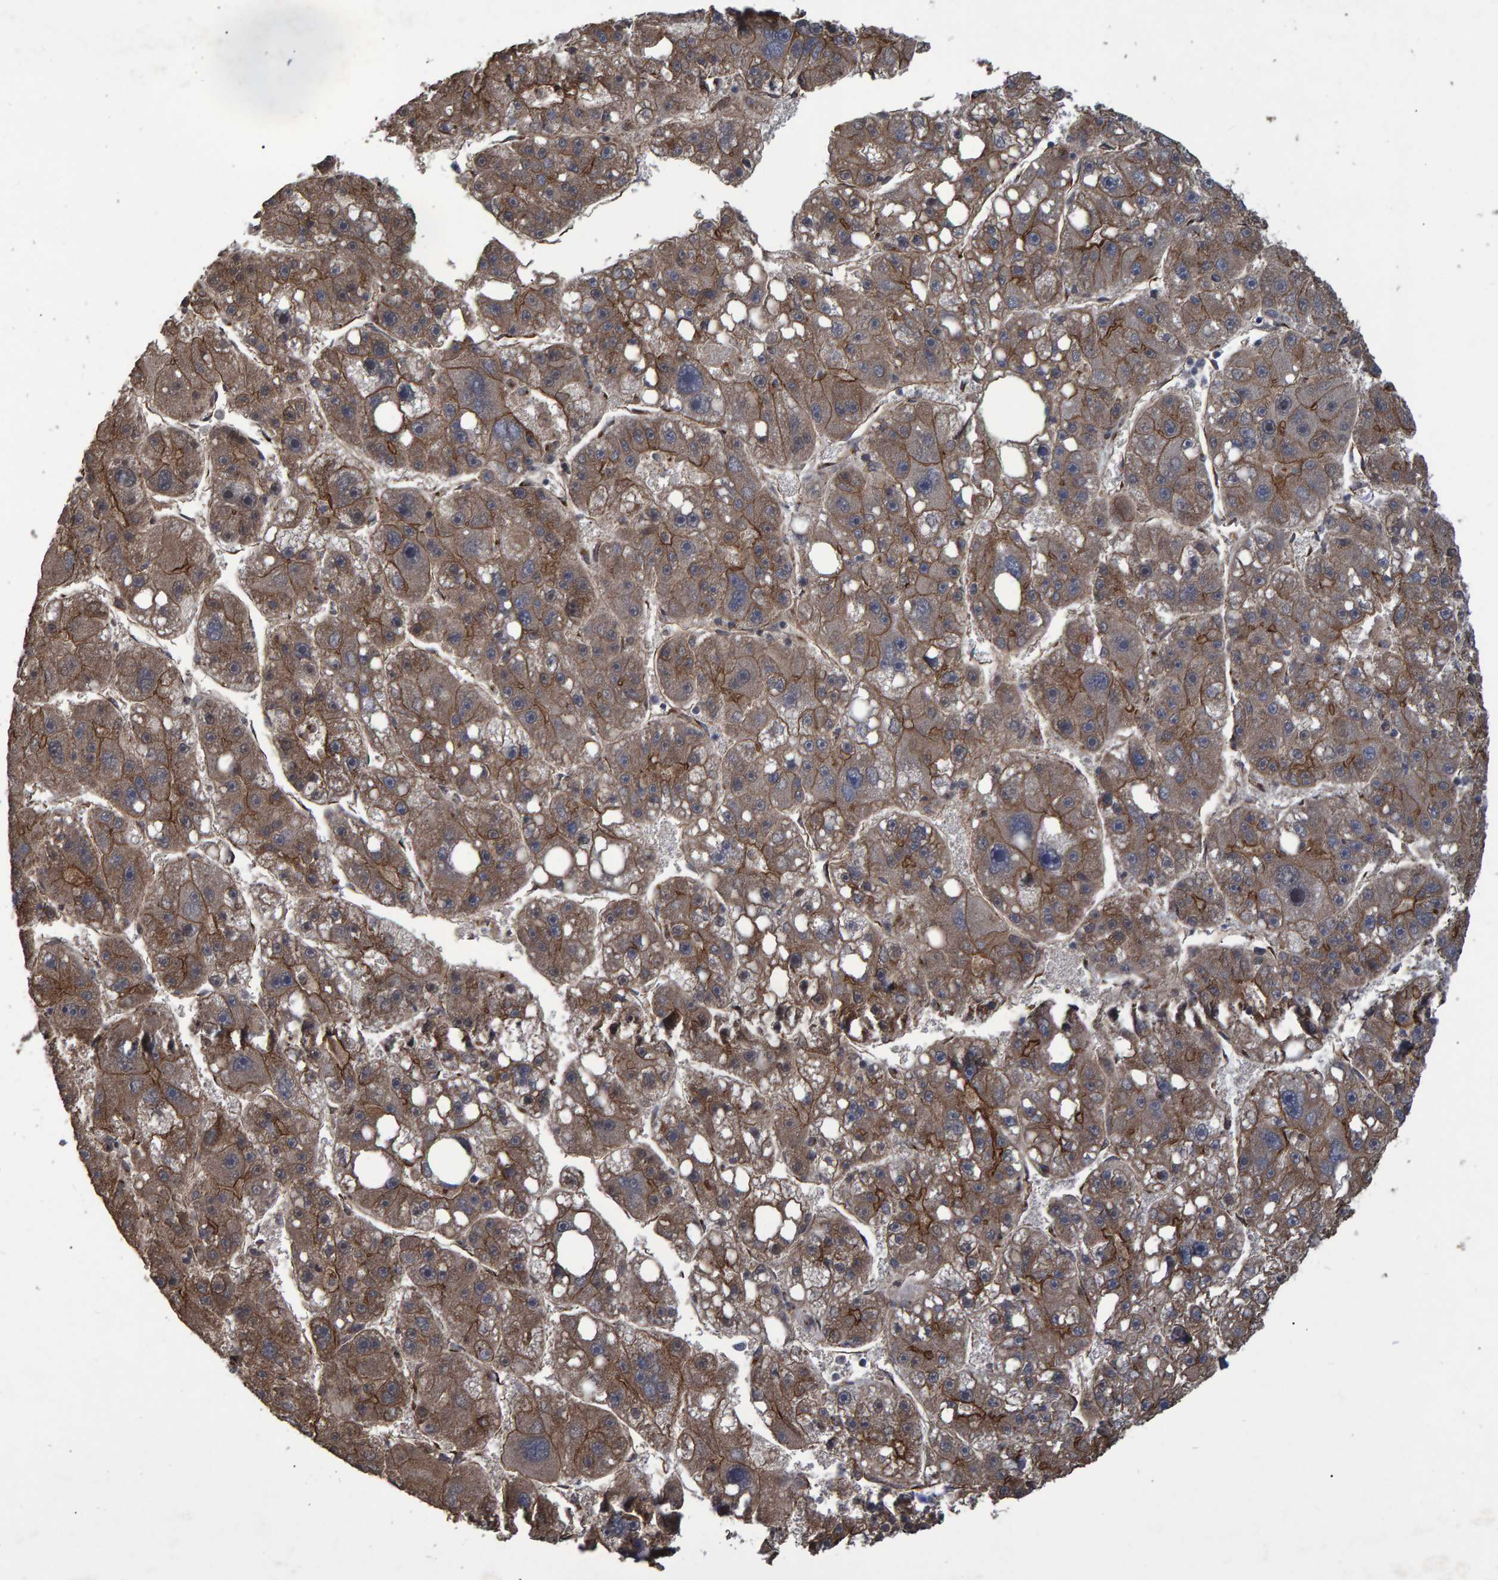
{"staining": {"intensity": "moderate", "quantity": ">75%", "location": "cytoplasmic/membranous"}, "tissue": "liver cancer", "cell_type": "Tumor cells", "image_type": "cancer", "snomed": [{"axis": "morphology", "description": "Carcinoma, Hepatocellular, NOS"}, {"axis": "topography", "description": "Liver"}], "caption": "Immunohistochemistry (IHC) (DAB) staining of liver cancer exhibits moderate cytoplasmic/membranous protein staining in about >75% of tumor cells.", "gene": "TRIM68", "patient": {"sex": "female", "age": 61}}